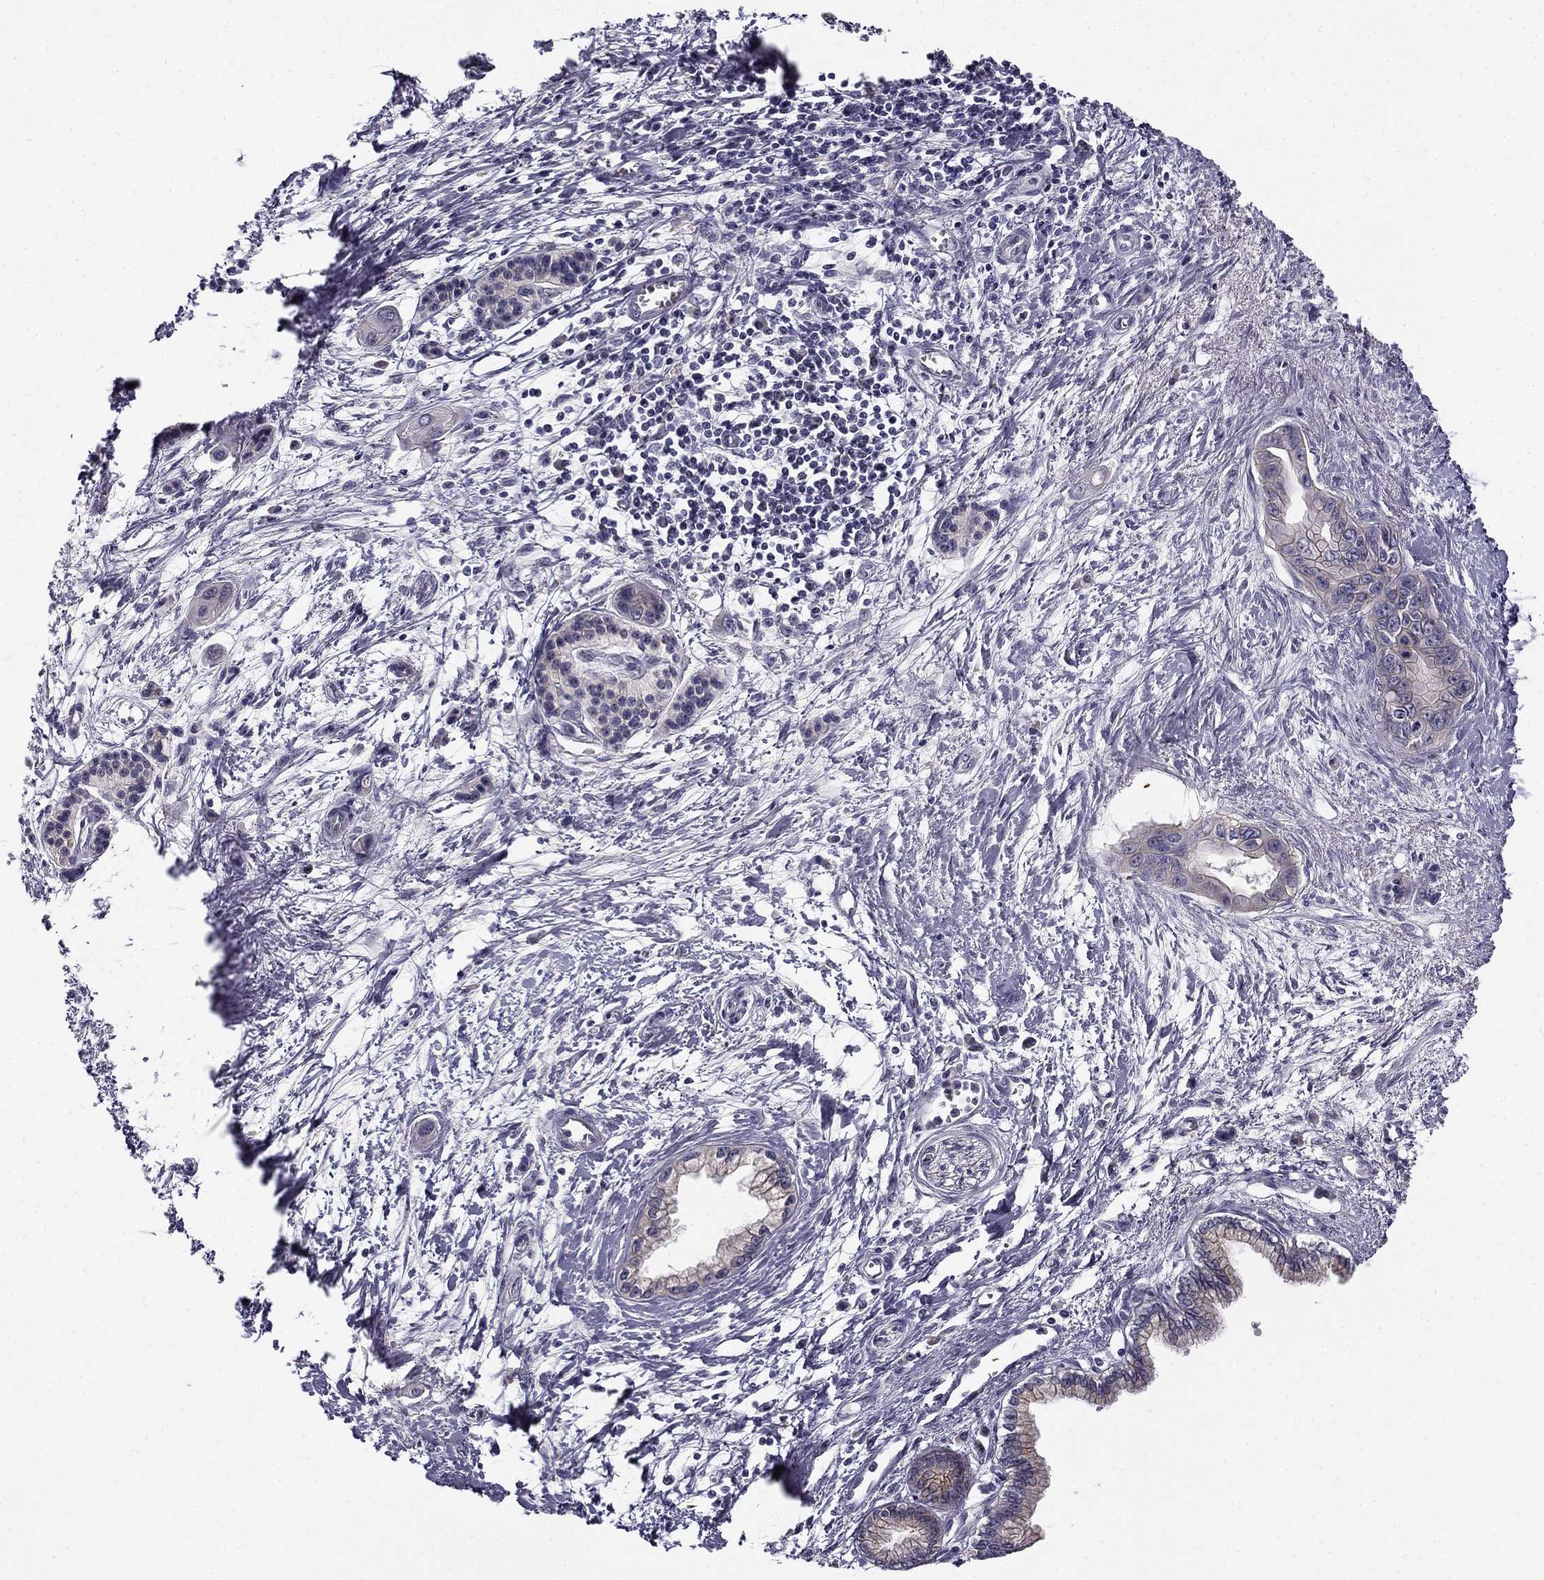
{"staining": {"intensity": "negative", "quantity": "none", "location": "none"}, "tissue": "pancreatic cancer", "cell_type": "Tumor cells", "image_type": "cancer", "snomed": [{"axis": "morphology", "description": "Adenocarcinoma, NOS"}, {"axis": "topography", "description": "Pancreas"}], "caption": "Tumor cells show no significant protein staining in pancreatic cancer.", "gene": "CNR1", "patient": {"sex": "male", "age": 60}}